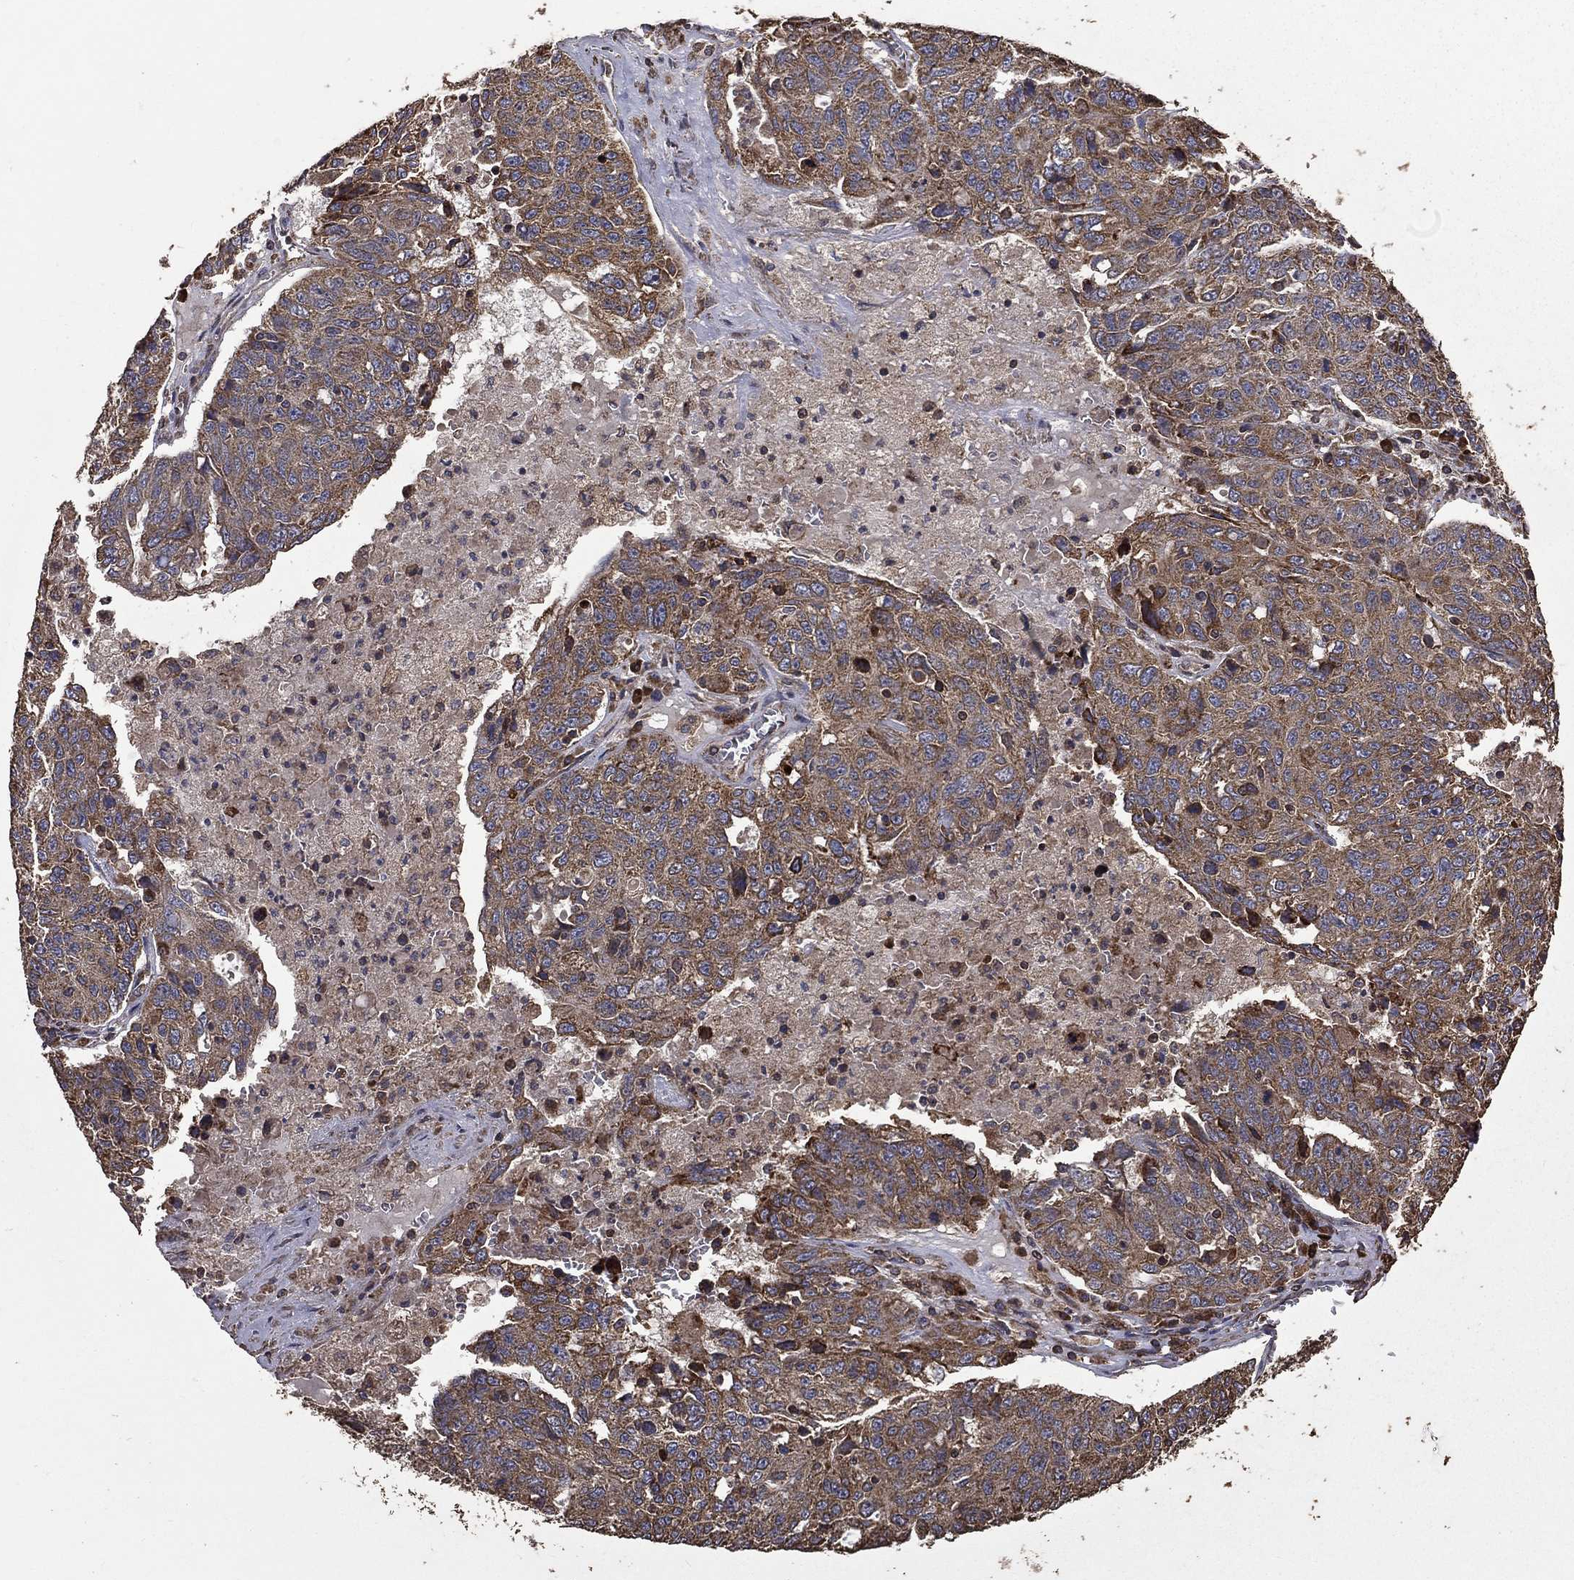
{"staining": {"intensity": "moderate", "quantity": "25%-75%", "location": "cytoplasmic/membranous"}, "tissue": "ovarian cancer", "cell_type": "Tumor cells", "image_type": "cancer", "snomed": [{"axis": "morphology", "description": "Cystadenocarcinoma, serous, NOS"}, {"axis": "topography", "description": "Ovary"}], "caption": "Serous cystadenocarcinoma (ovarian) stained with immunohistochemistry exhibits moderate cytoplasmic/membranous staining in about 25%-75% of tumor cells. (Brightfield microscopy of DAB IHC at high magnification).", "gene": "METTL27", "patient": {"sex": "female", "age": 71}}